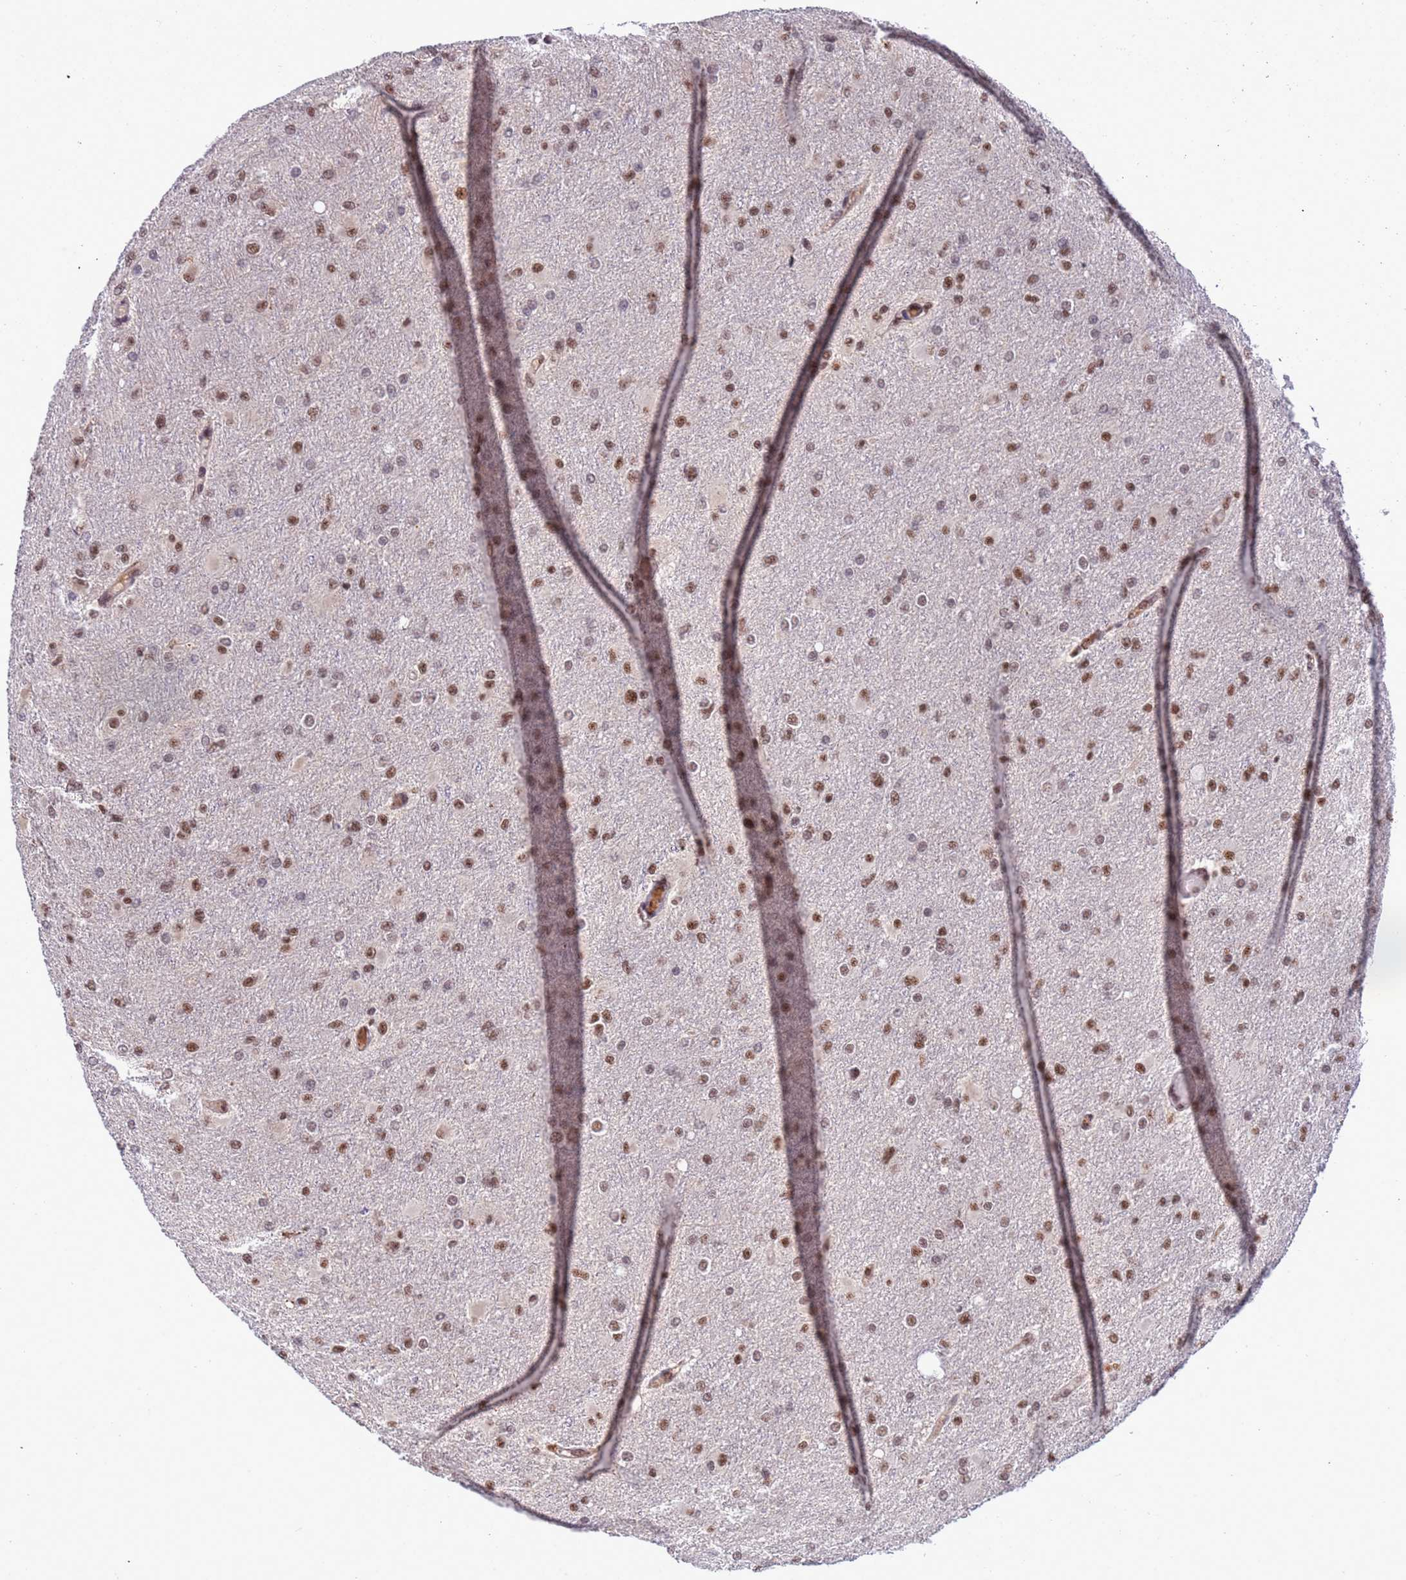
{"staining": {"intensity": "moderate", "quantity": ">75%", "location": "nuclear"}, "tissue": "glioma", "cell_type": "Tumor cells", "image_type": "cancer", "snomed": [{"axis": "morphology", "description": "Glioma, malignant, High grade"}, {"axis": "topography", "description": "Cerebral cortex"}], "caption": "This histopathology image displays IHC staining of glioma, with medium moderate nuclear staining in about >75% of tumor cells.", "gene": "SRRT", "patient": {"sex": "female", "age": 36}}